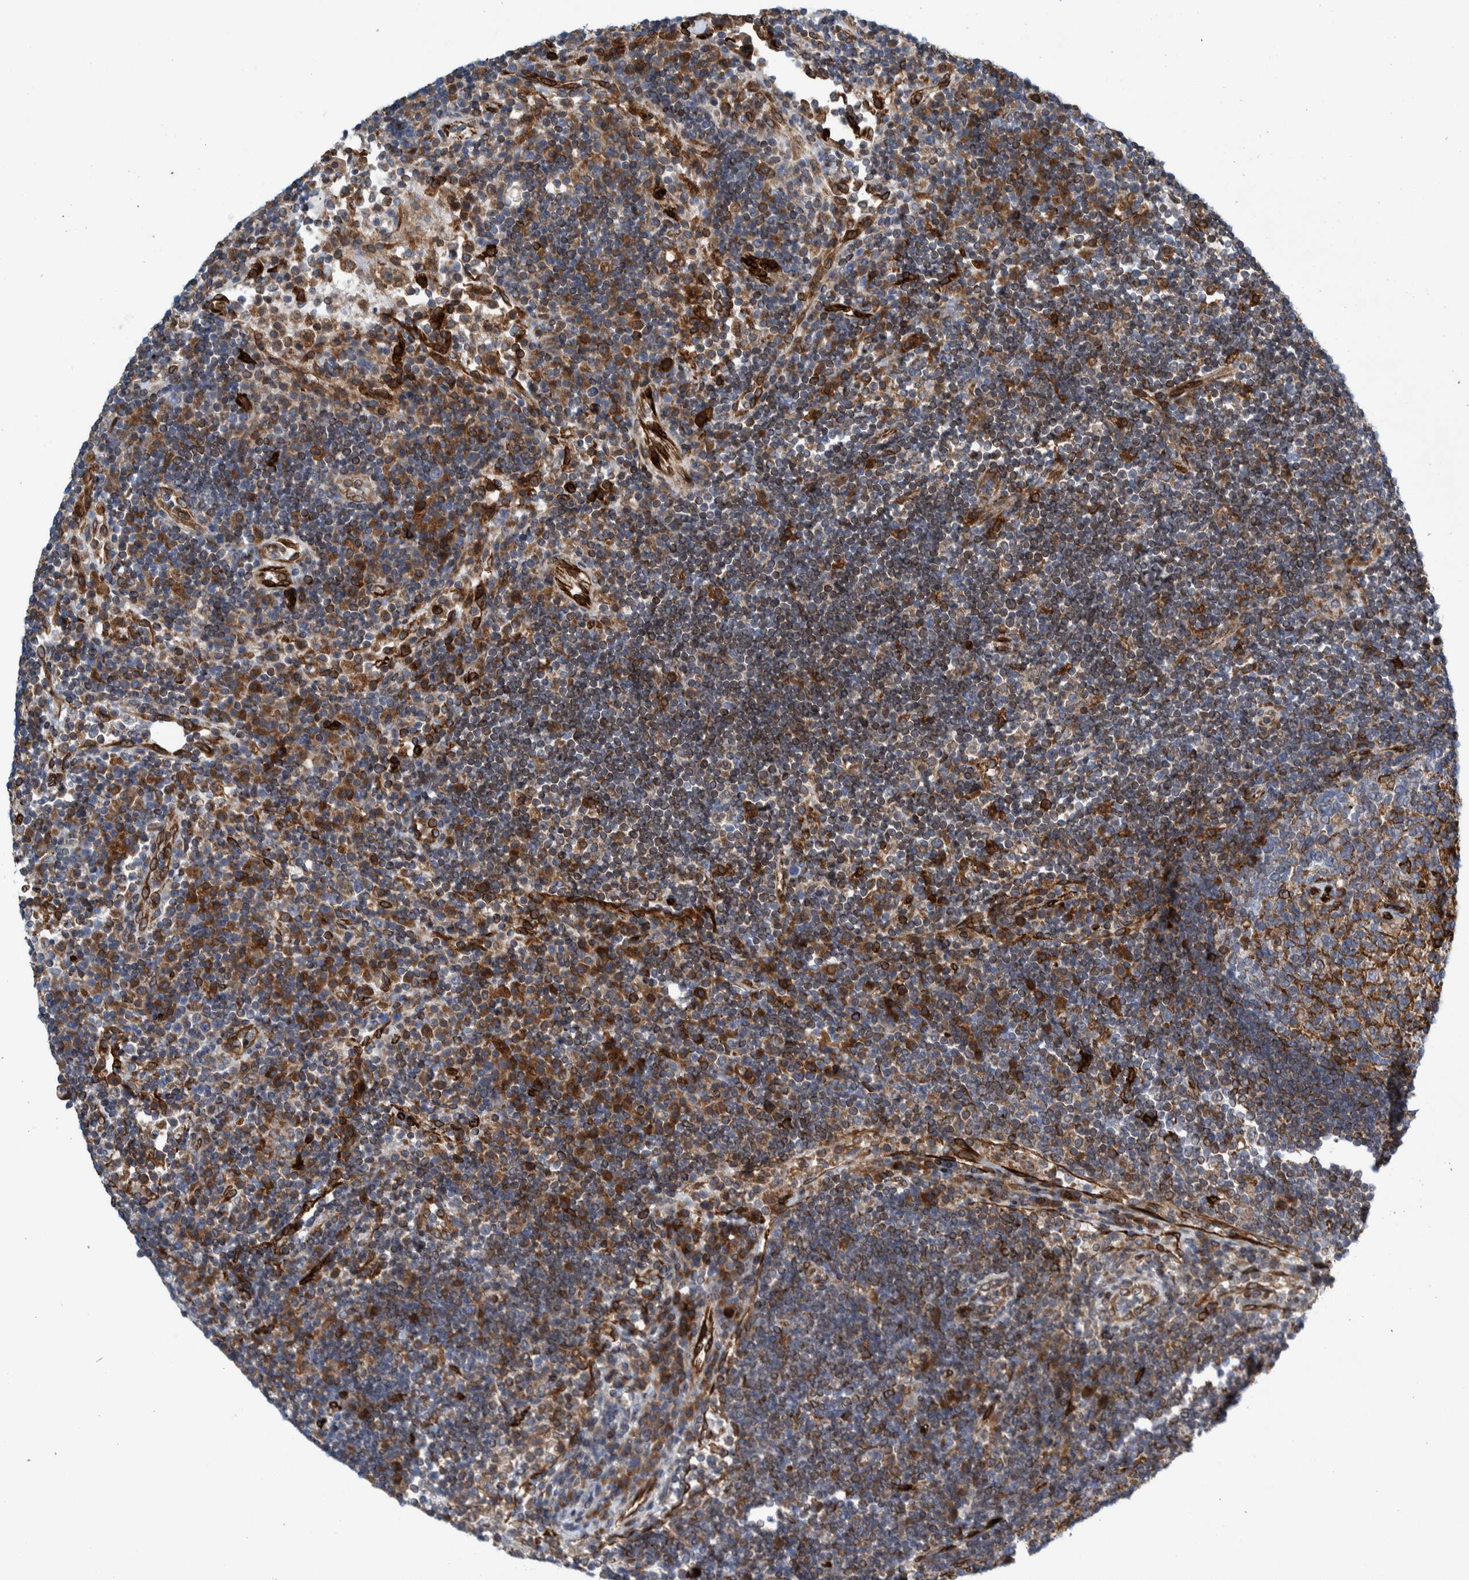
{"staining": {"intensity": "moderate", "quantity": ">75%", "location": "cytoplasmic/membranous"}, "tissue": "lymph node", "cell_type": "Germinal center cells", "image_type": "normal", "snomed": [{"axis": "morphology", "description": "Normal tissue, NOS"}, {"axis": "topography", "description": "Lymph node"}], "caption": "A histopathology image showing moderate cytoplasmic/membranous staining in about >75% of germinal center cells in benign lymph node, as visualized by brown immunohistochemical staining.", "gene": "THEM6", "patient": {"sex": "female", "age": 53}}